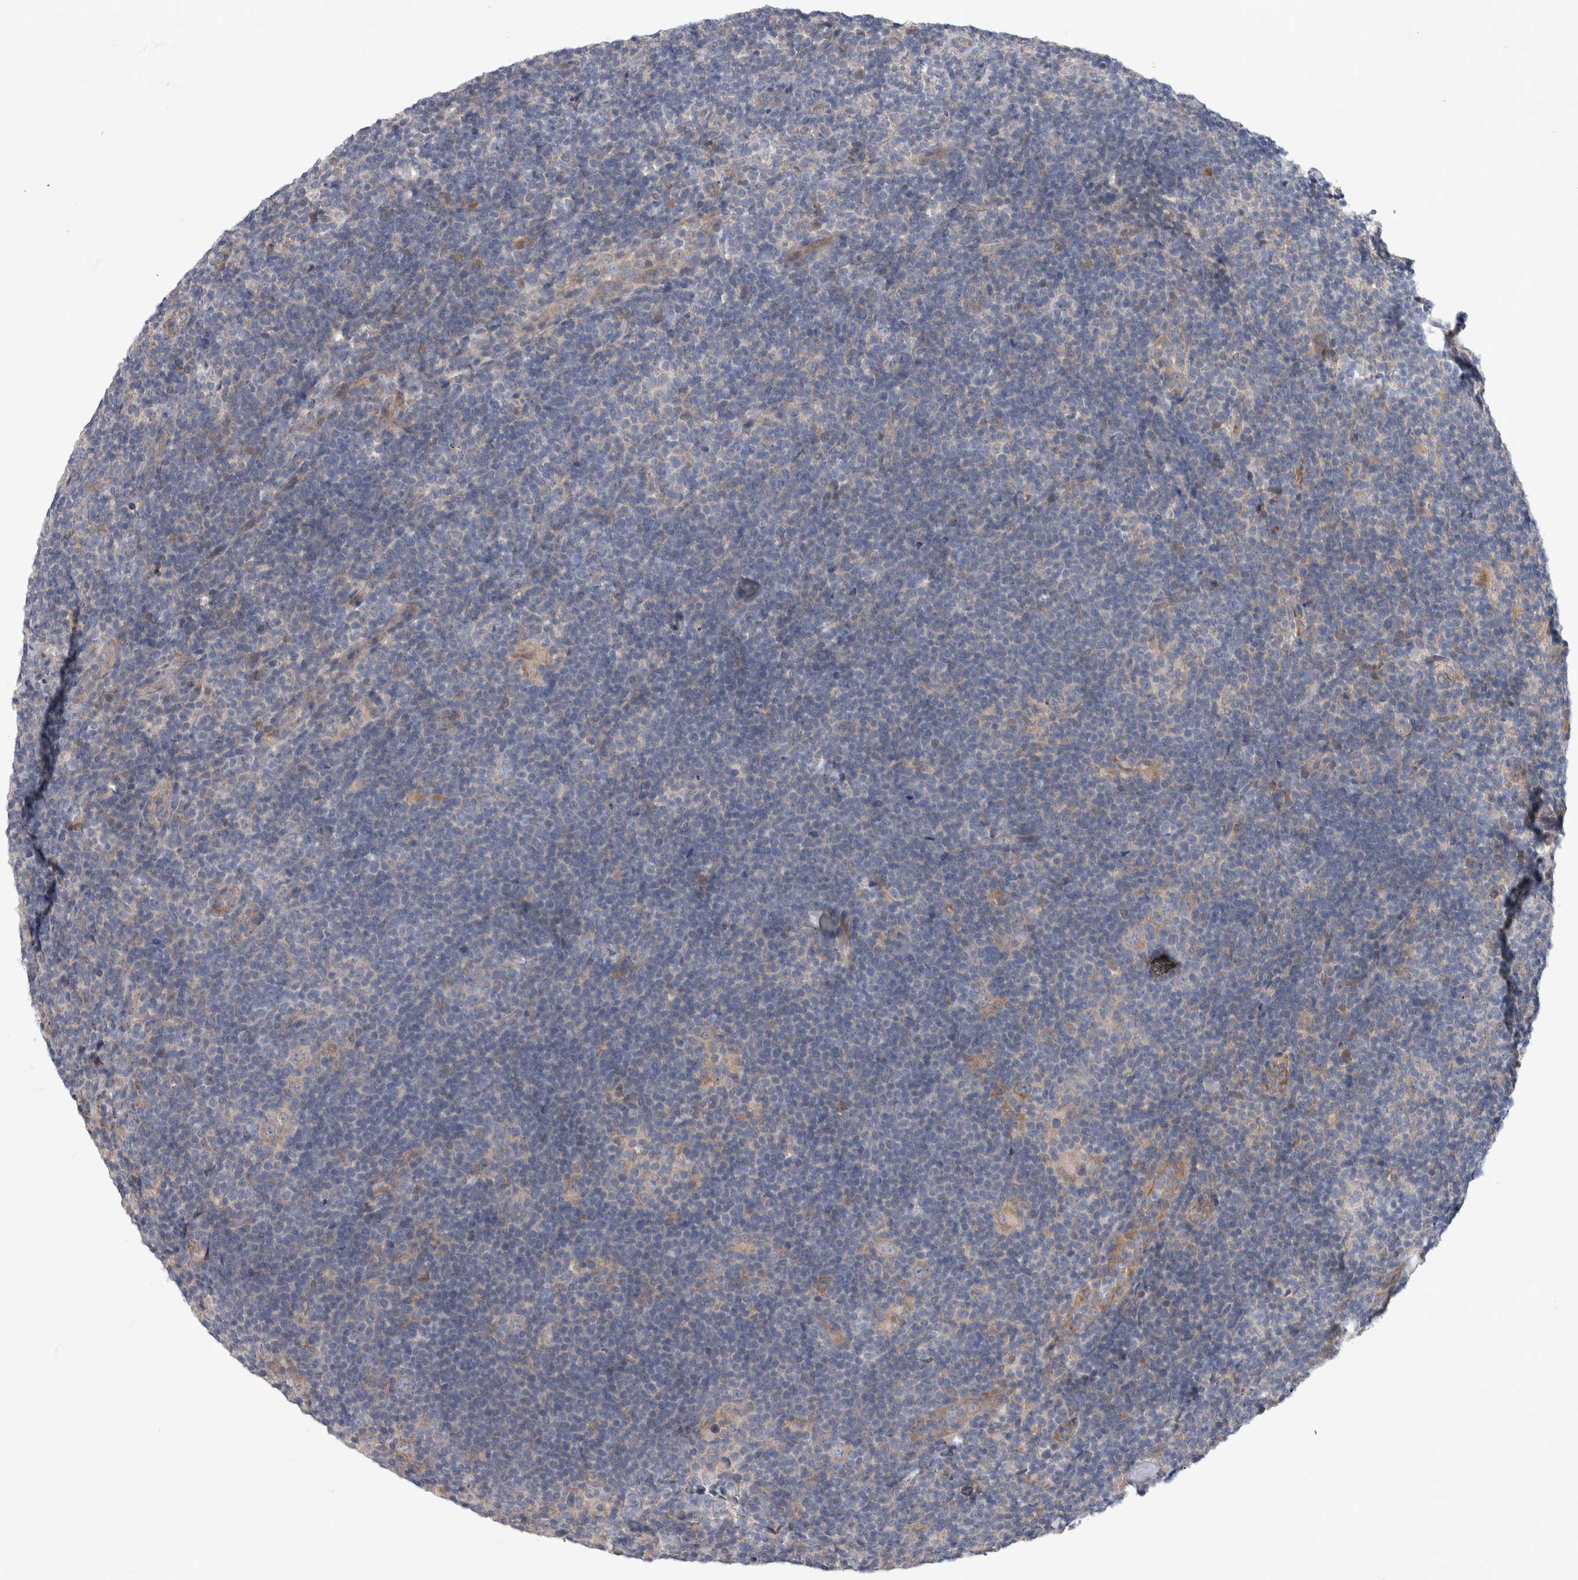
{"staining": {"intensity": "moderate", "quantity": "25%-75%", "location": "cytoplasmic/membranous"}, "tissue": "lymphoma", "cell_type": "Tumor cells", "image_type": "cancer", "snomed": [{"axis": "morphology", "description": "Hodgkin's disease, NOS"}, {"axis": "topography", "description": "Lymph node"}], "caption": "Protein expression analysis of lymphoma displays moderate cytoplasmic/membranous expression in about 25%-75% of tumor cells. (DAB (3,3'-diaminobenzidine) = brown stain, brightfield microscopy at high magnification).", "gene": "IBTK", "patient": {"sex": "female", "age": 57}}